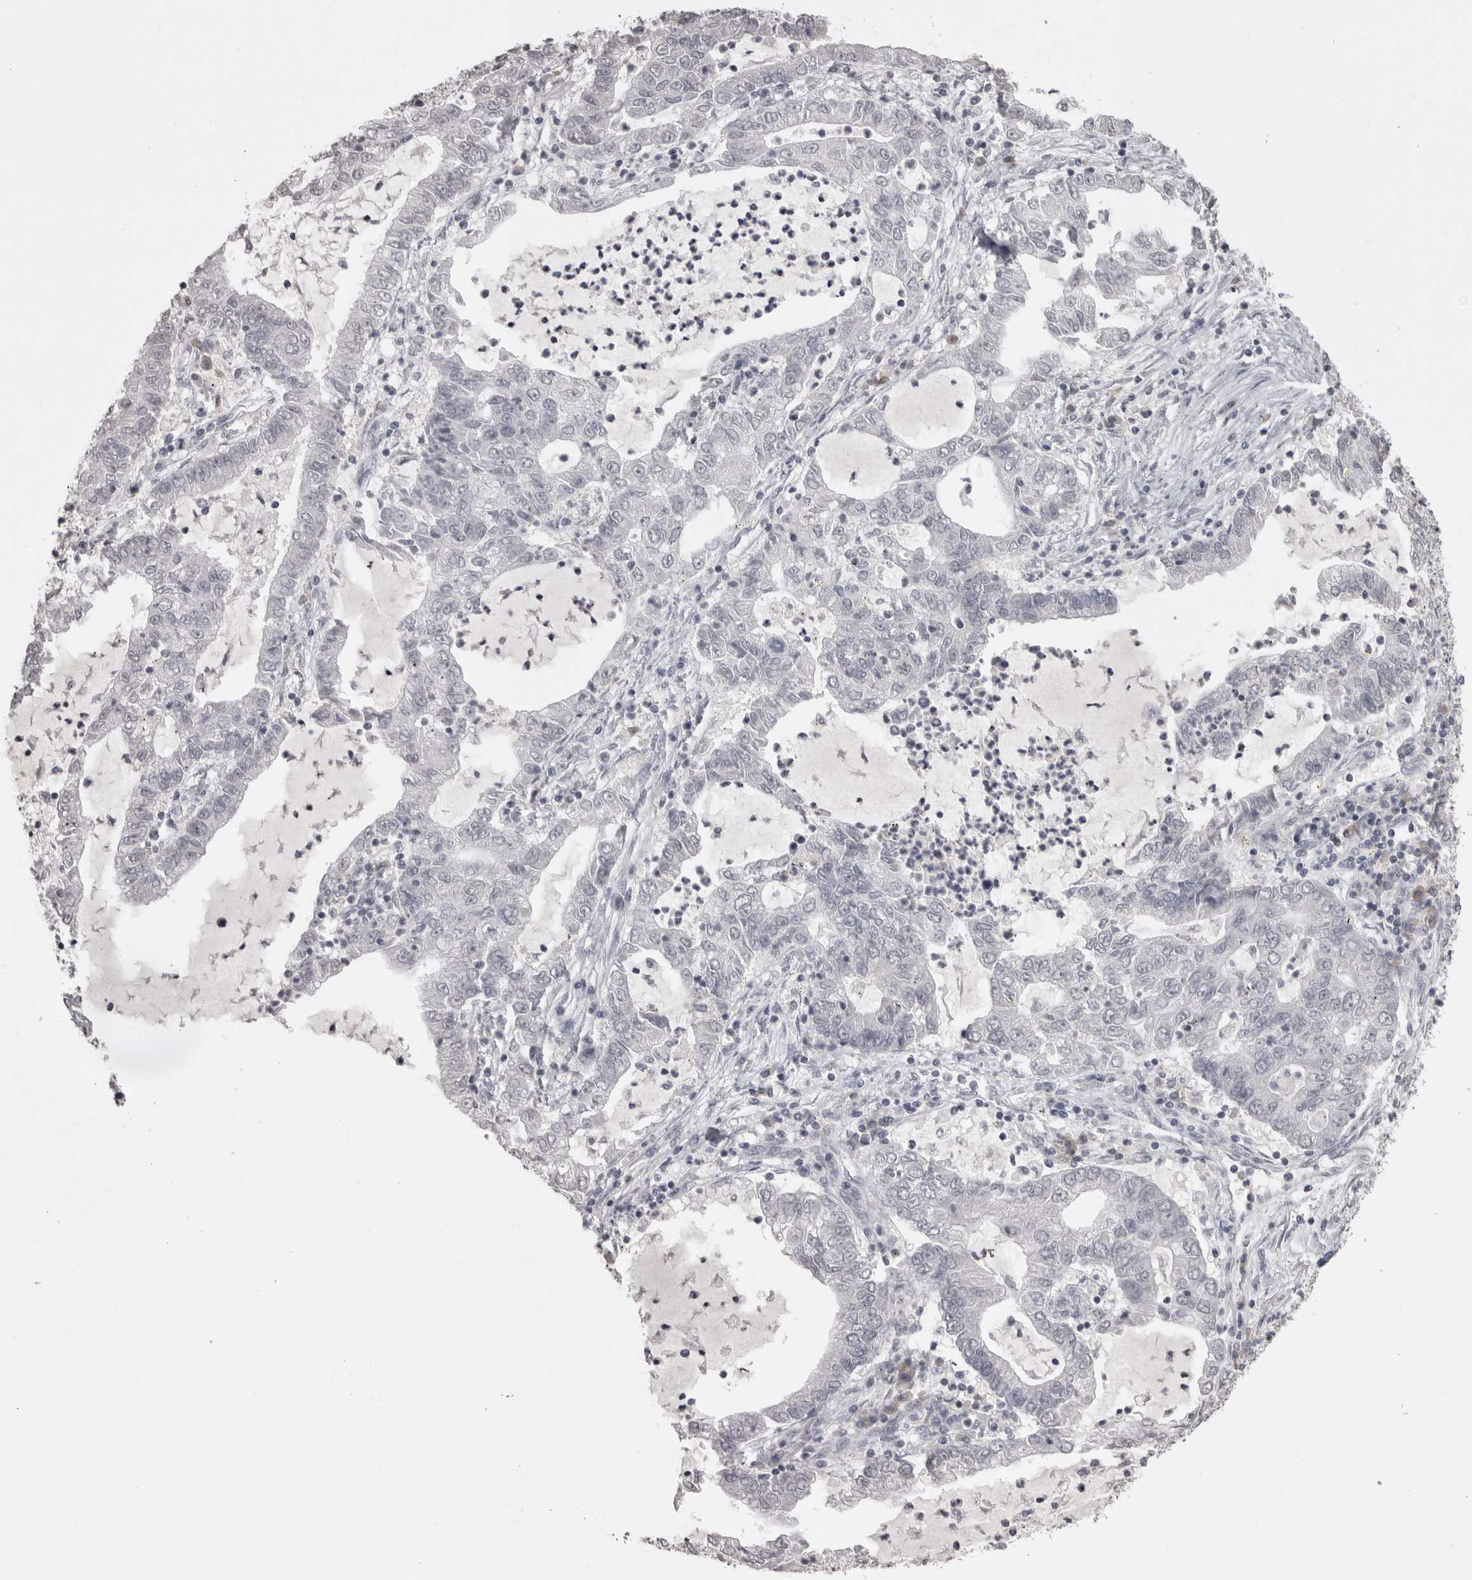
{"staining": {"intensity": "negative", "quantity": "none", "location": "none"}, "tissue": "lung cancer", "cell_type": "Tumor cells", "image_type": "cancer", "snomed": [{"axis": "morphology", "description": "Adenocarcinoma, NOS"}, {"axis": "topography", "description": "Lung"}], "caption": "Image shows no protein positivity in tumor cells of adenocarcinoma (lung) tissue.", "gene": "LAX1", "patient": {"sex": "female", "age": 51}}